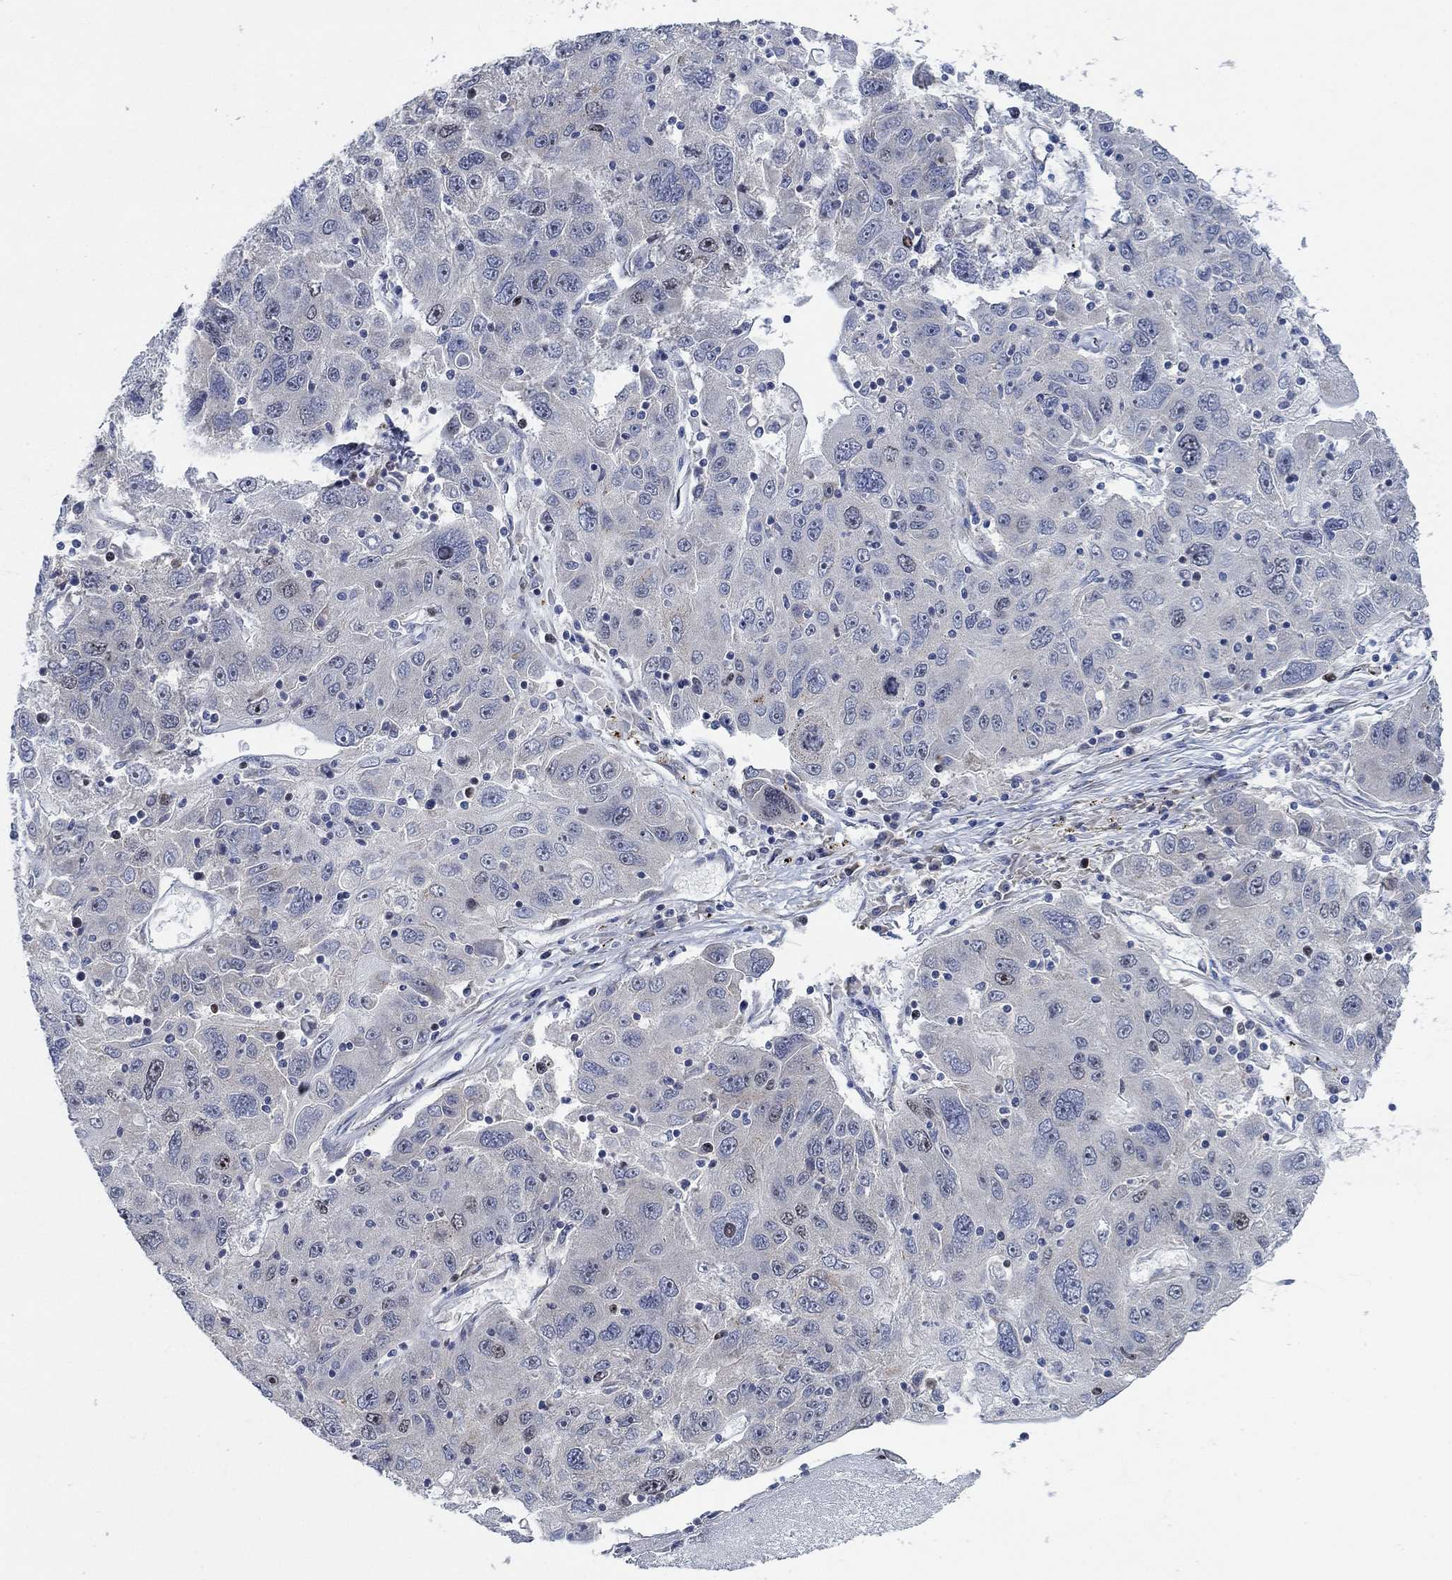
{"staining": {"intensity": "negative", "quantity": "none", "location": "none"}, "tissue": "stomach cancer", "cell_type": "Tumor cells", "image_type": "cancer", "snomed": [{"axis": "morphology", "description": "Adenocarcinoma, NOS"}, {"axis": "topography", "description": "Stomach"}], "caption": "Stomach adenocarcinoma was stained to show a protein in brown. There is no significant expression in tumor cells.", "gene": "MMP24", "patient": {"sex": "male", "age": 56}}